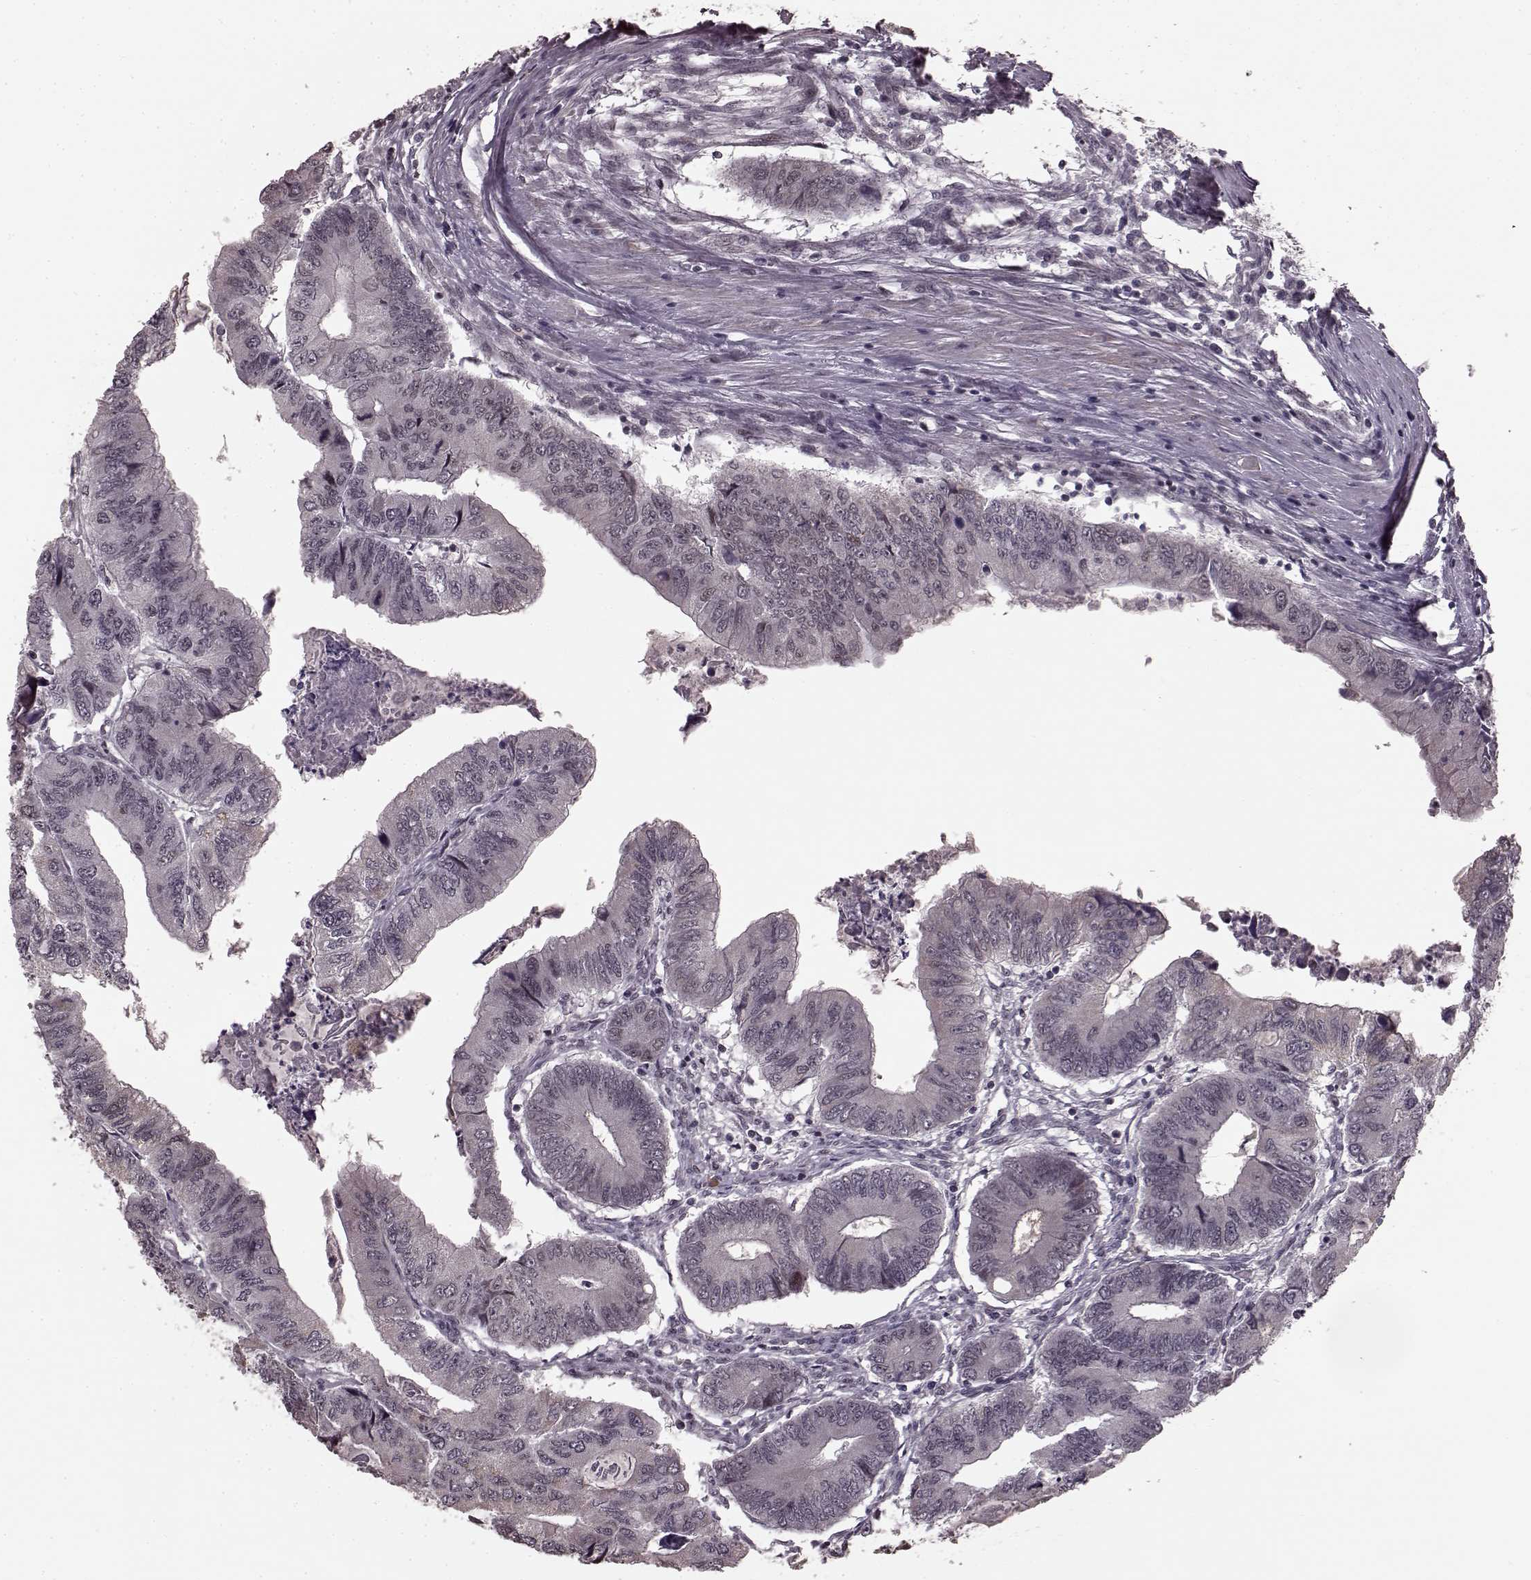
{"staining": {"intensity": "weak", "quantity": "25%-75%", "location": "cytoplasmic/membranous"}, "tissue": "colorectal cancer", "cell_type": "Tumor cells", "image_type": "cancer", "snomed": [{"axis": "morphology", "description": "Adenocarcinoma, NOS"}, {"axis": "topography", "description": "Colon"}], "caption": "Colorectal cancer (adenocarcinoma) stained with a protein marker demonstrates weak staining in tumor cells.", "gene": "PLCB4", "patient": {"sex": "male", "age": 53}}